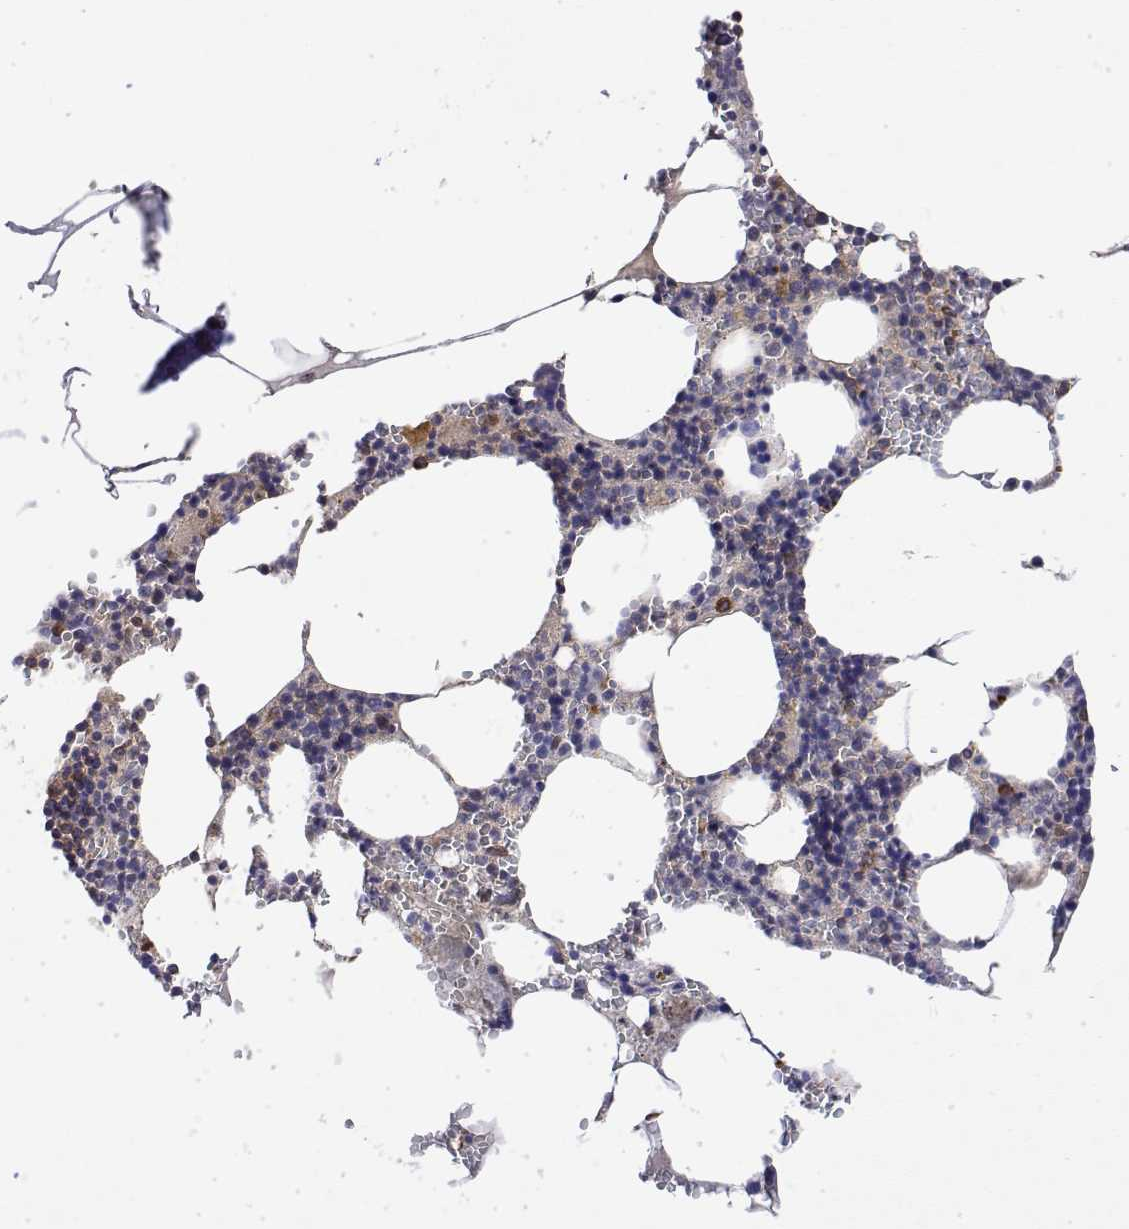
{"staining": {"intensity": "weak", "quantity": "<25%", "location": "cytoplasmic/membranous"}, "tissue": "bone marrow", "cell_type": "Hematopoietic cells", "image_type": "normal", "snomed": [{"axis": "morphology", "description": "Normal tissue, NOS"}, {"axis": "topography", "description": "Bone marrow"}], "caption": "Immunohistochemistry (IHC) photomicrograph of normal bone marrow: bone marrow stained with DAB displays no significant protein staining in hematopoietic cells.", "gene": "EEF1G", "patient": {"sex": "male", "age": 54}}